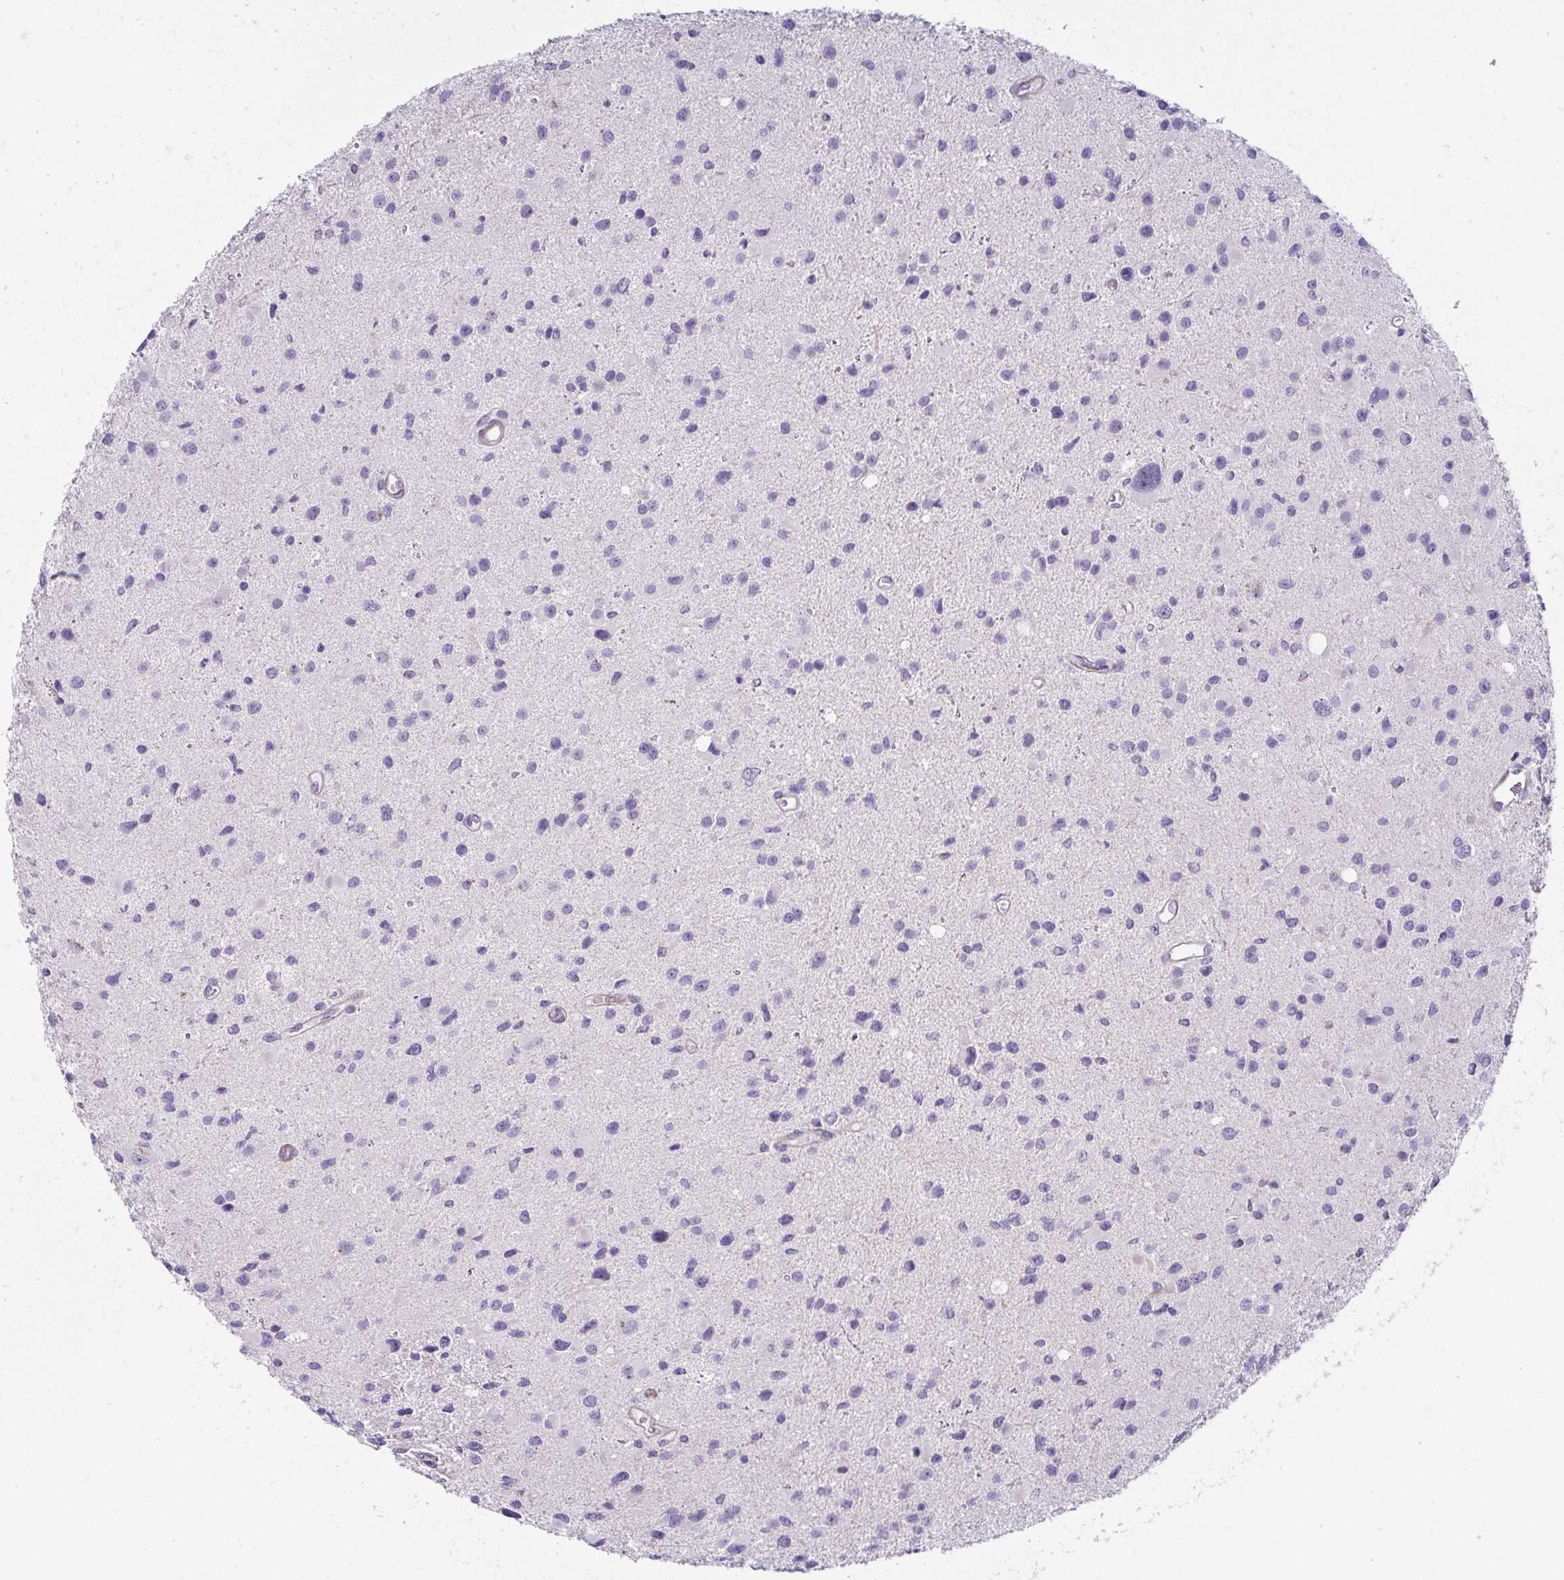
{"staining": {"intensity": "negative", "quantity": "none", "location": "none"}, "tissue": "glioma", "cell_type": "Tumor cells", "image_type": "cancer", "snomed": [{"axis": "morphology", "description": "Glioma, malignant, Low grade"}, {"axis": "topography", "description": "Brain"}], "caption": "The immunohistochemistry (IHC) image has no significant expression in tumor cells of malignant glioma (low-grade) tissue. Nuclei are stained in blue.", "gene": "OR5P3", "patient": {"sex": "female", "age": 32}}